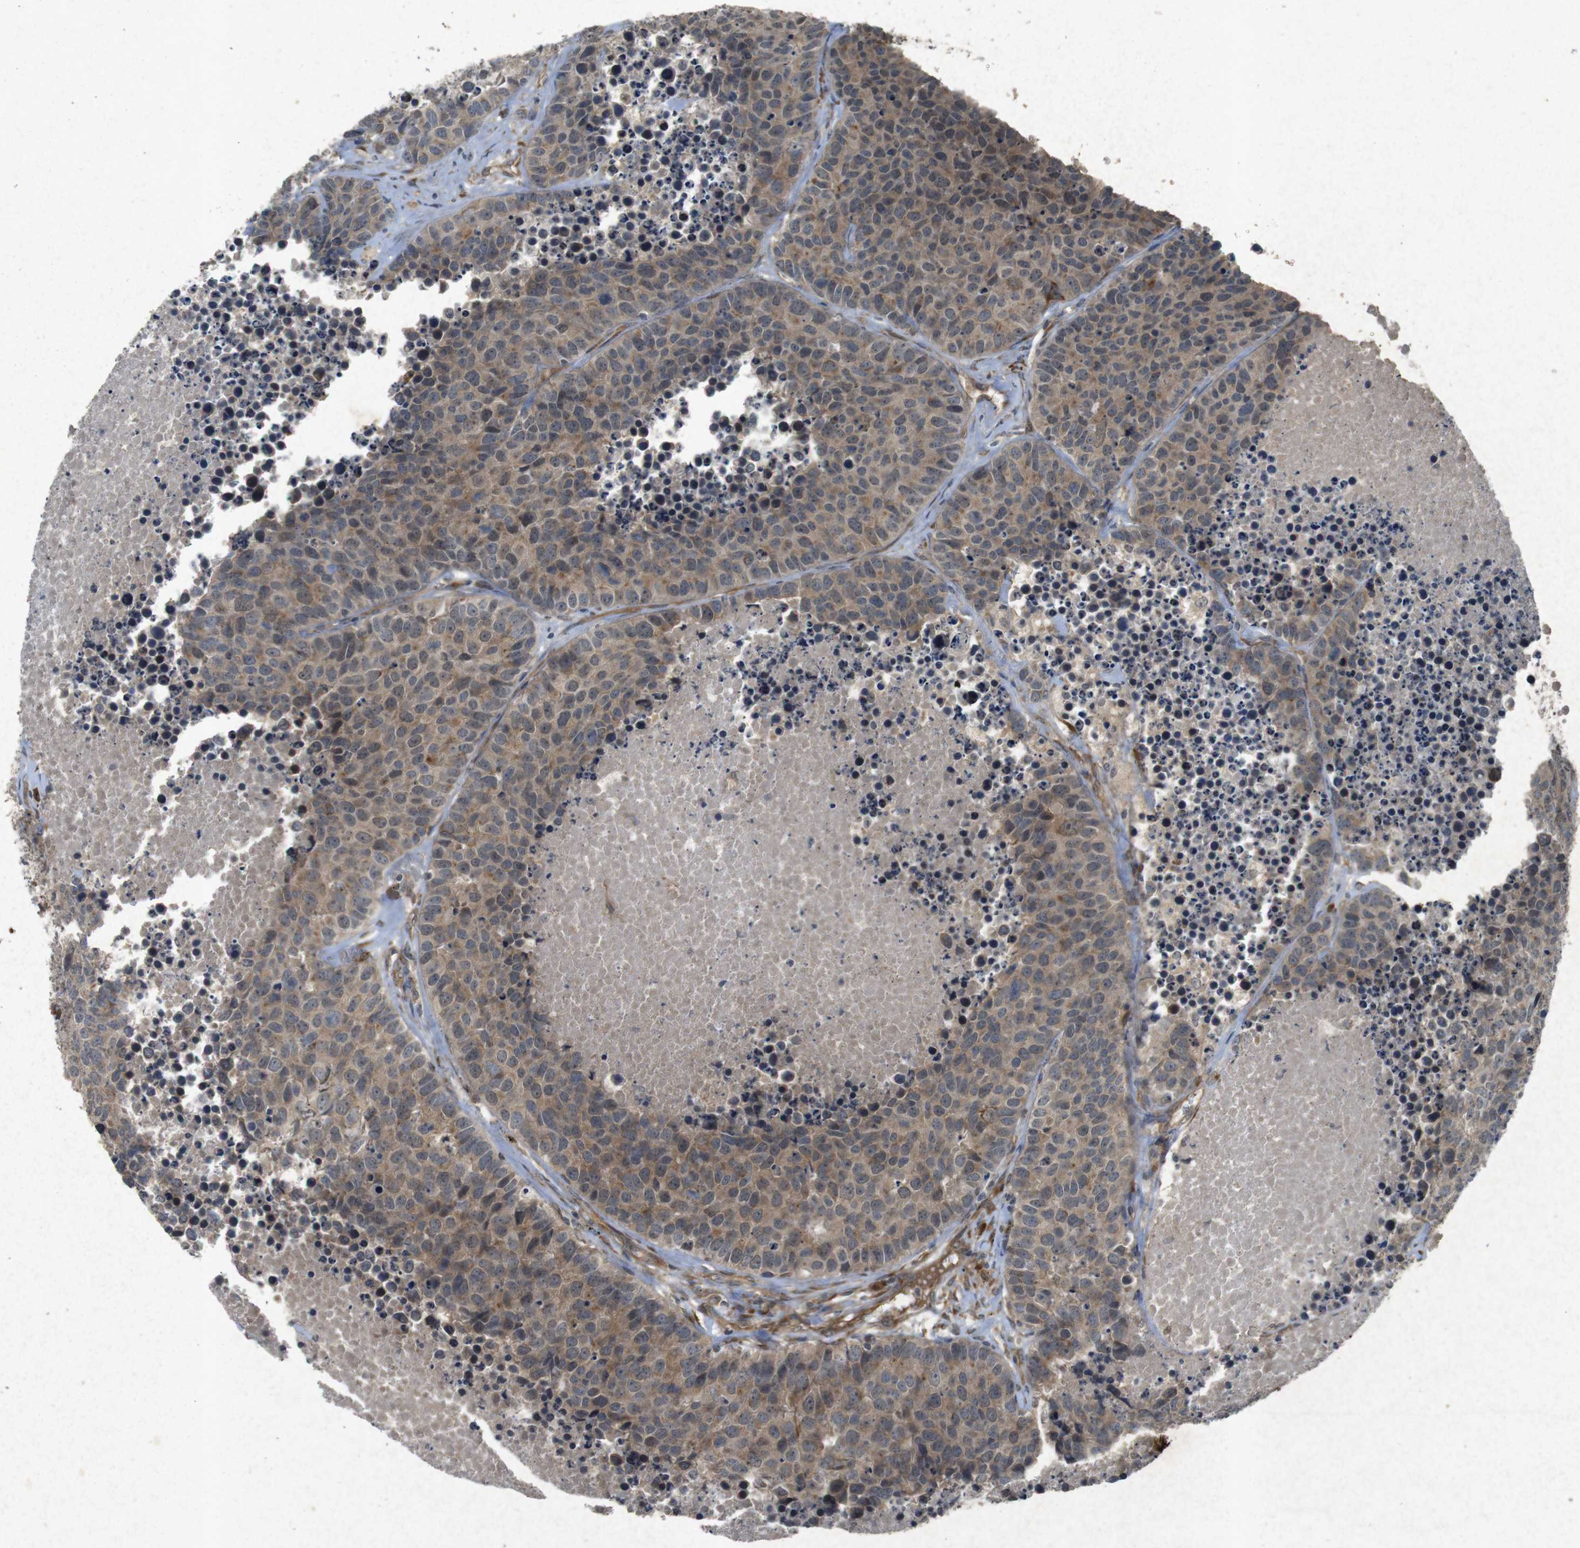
{"staining": {"intensity": "moderate", "quantity": ">75%", "location": "cytoplasmic/membranous"}, "tissue": "carcinoid", "cell_type": "Tumor cells", "image_type": "cancer", "snomed": [{"axis": "morphology", "description": "Carcinoid, malignant, NOS"}, {"axis": "topography", "description": "Lung"}], "caption": "A brown stain labels moderate cytoplasmic/membranous positivity of a protein in human carcinoid (malignant) tumor cells.", "gene": "FLCN", "patient": {"sex": "male", "age": 60}}